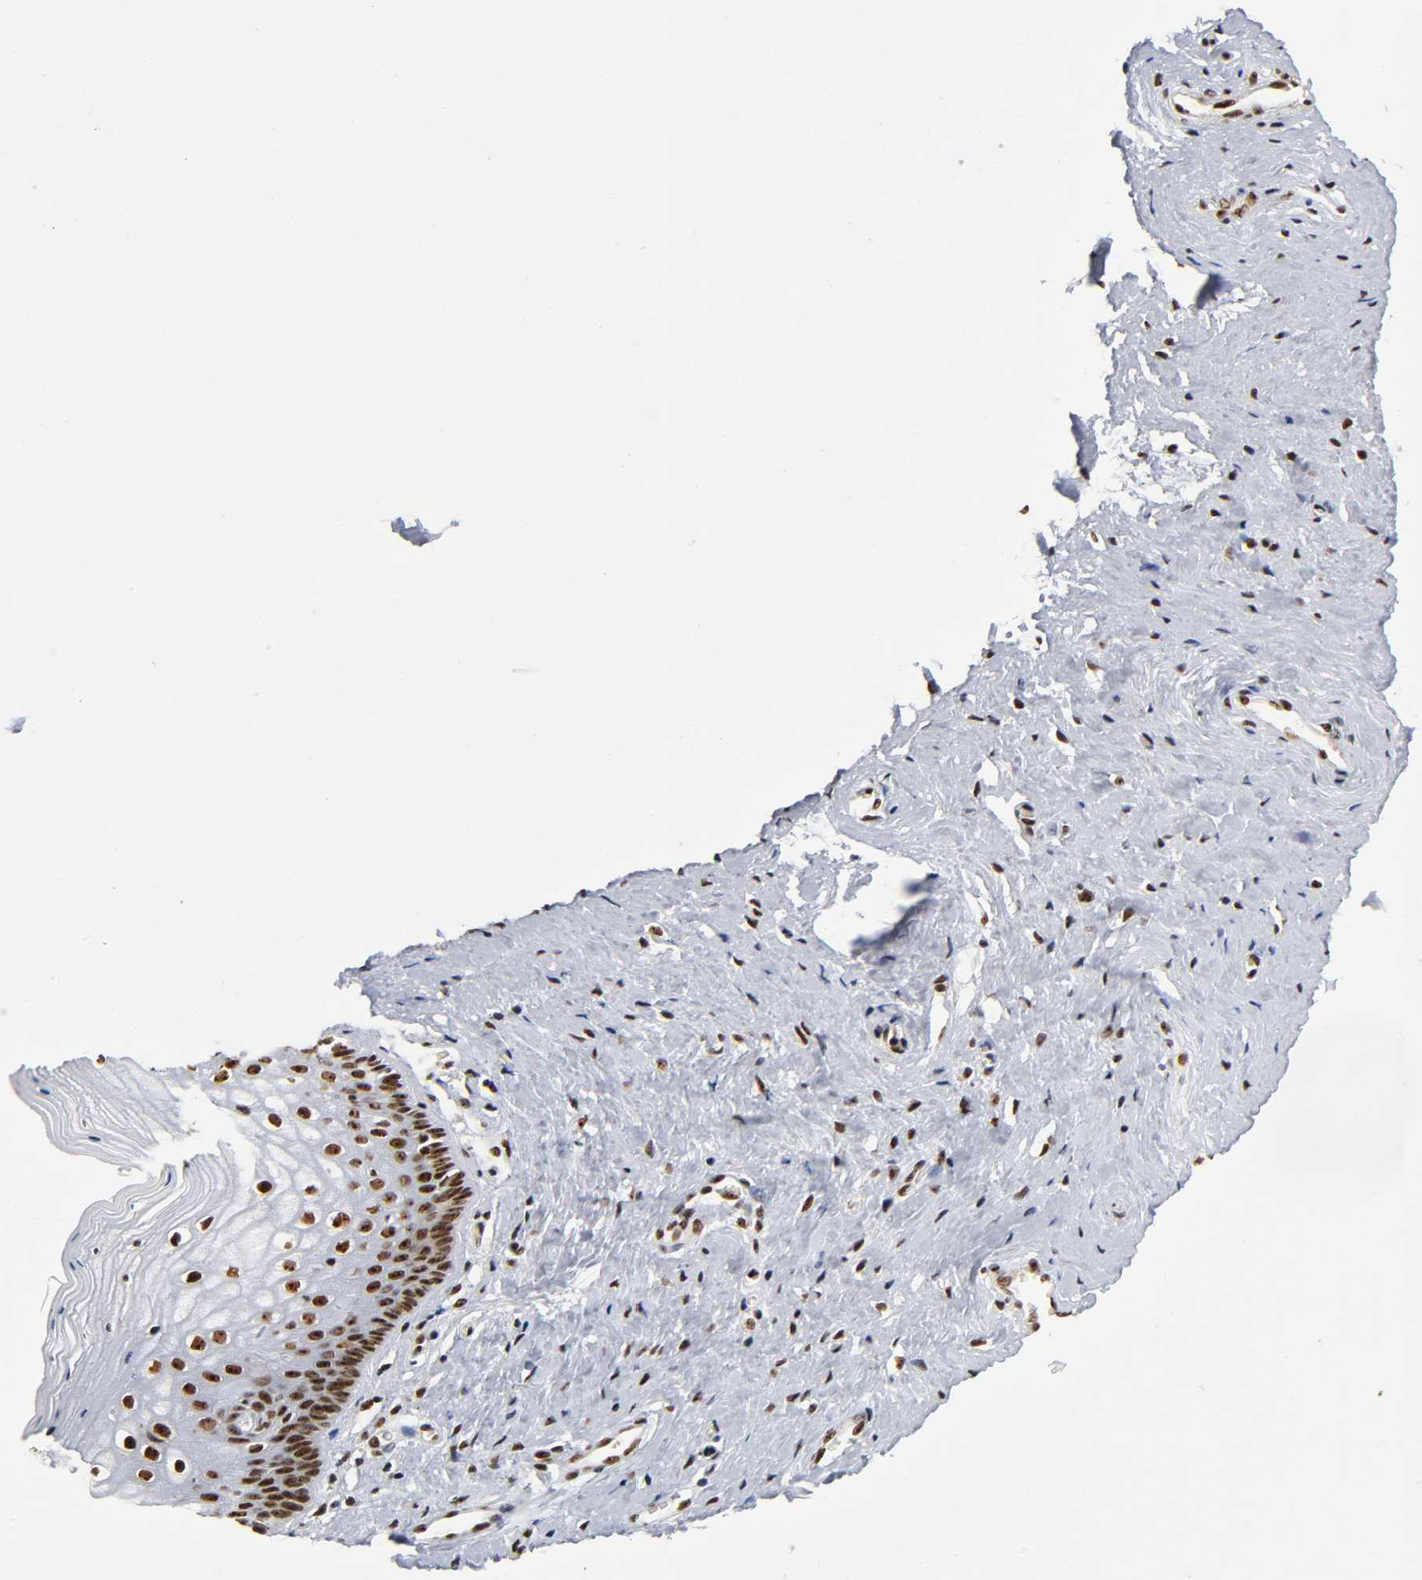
{"staining": {"intensity": "strong", "quantity": ">75%", "location": "nuclear"}, "tissue": "vagina", "cell_type": "Squamous epithelial cells", "image_type": "normal", "snomed": [{"axis": "morphology", "description": "Normal tissue, NOS"}, {"axis": "topography", "description": "Vagina"}], "caption": "Immunohistochemistry (IHC) of benign vagina displays high levels of strong nuclear staining in approximately >75% of squamous epithelial cells.", "gene": "UBTF", "patient": {"sex": "female", "age": 46}}